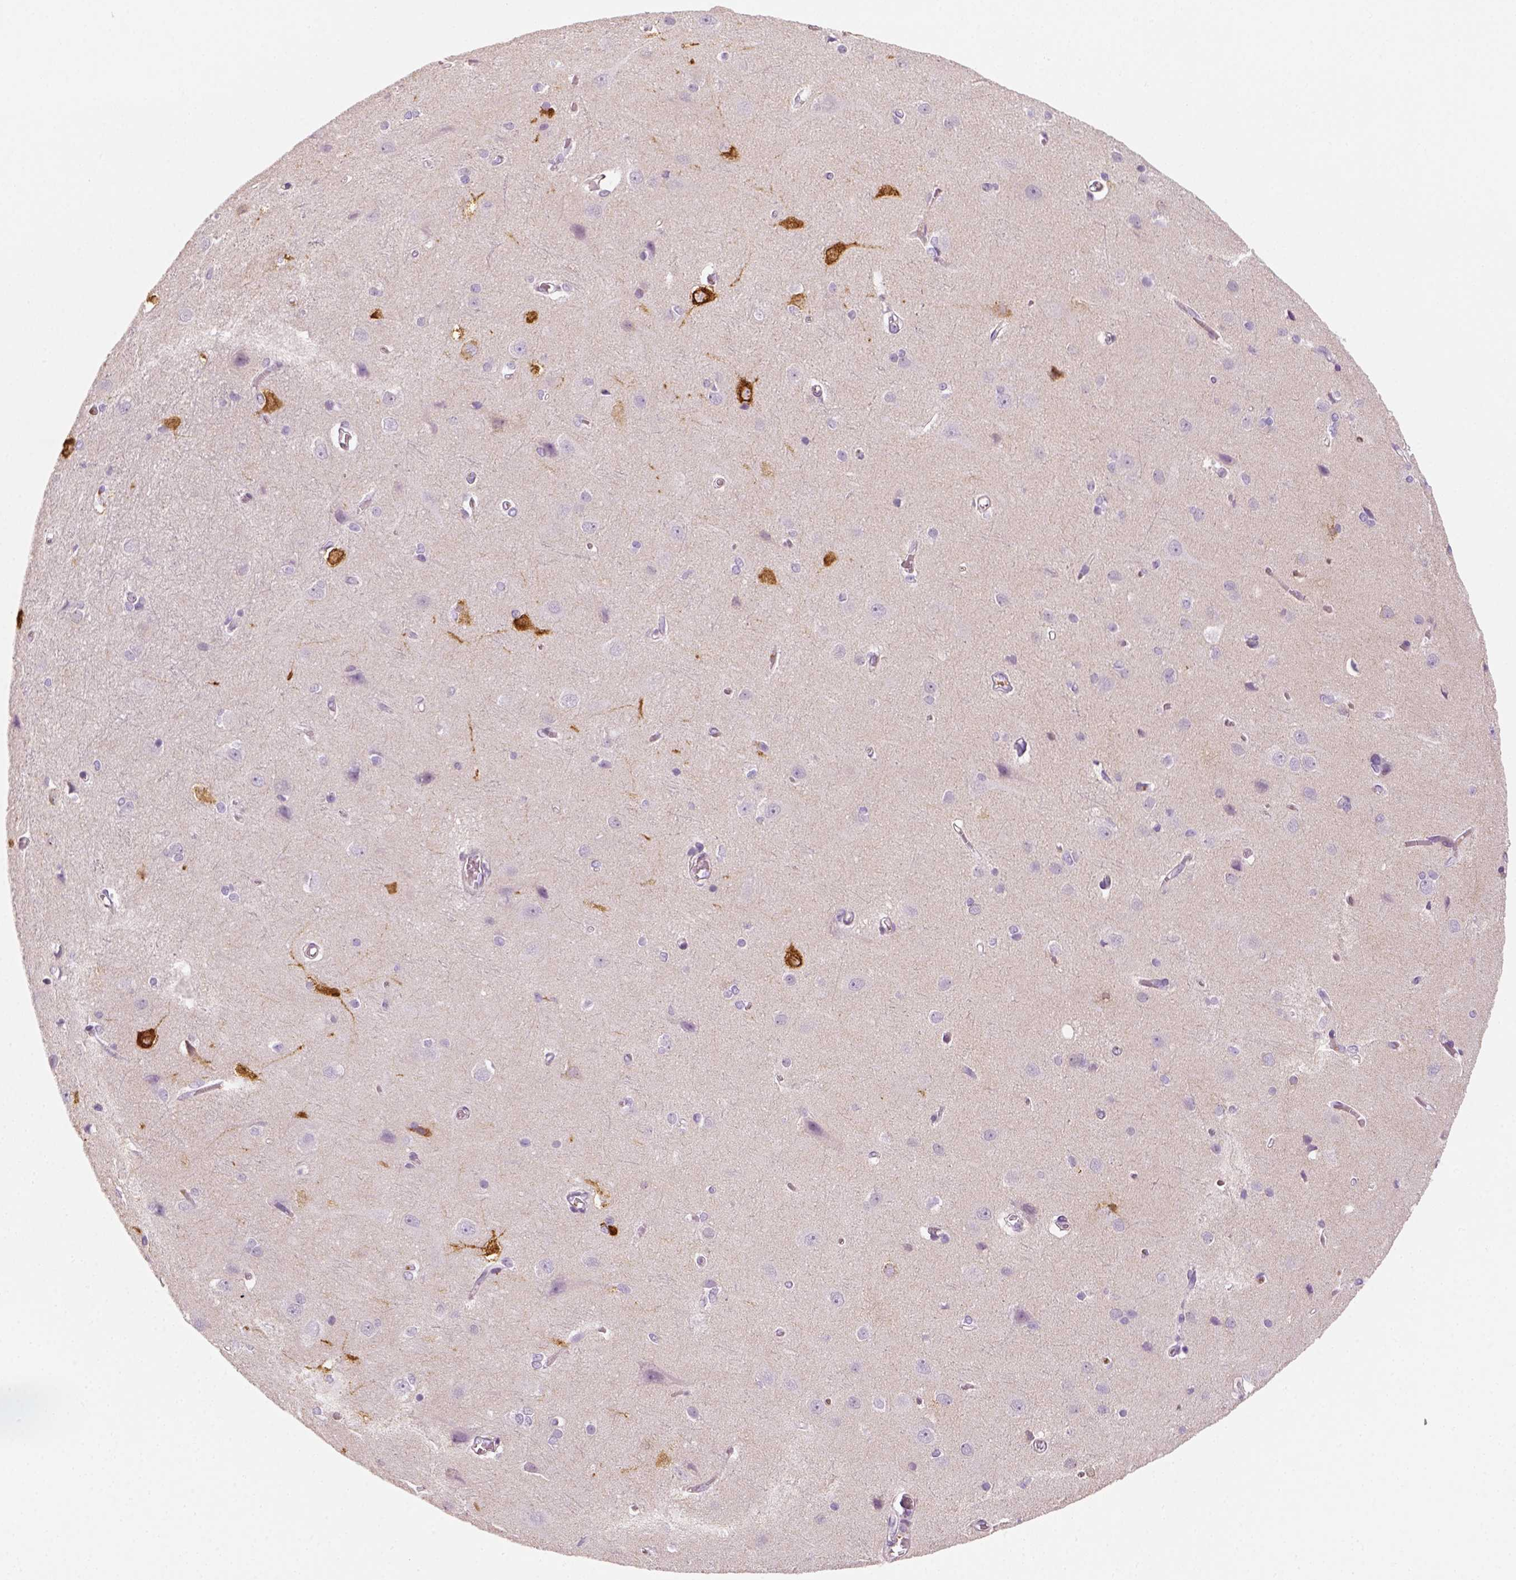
{"staining": {"intensity": "negative", "quantity": "none", "location": "none"}, "tissue": "cerebral cortex", "cell_type": "Endothelial cells", "image_type": "normal", "snomed": [{"axis": "morphology", "description": "Normal tissue, NOS"}, {"axis": "topography", "description": "Cerebral cortex"}], "caption": "Endothelial cells show no significant protein staining in unremarkable cerebral cortex. The staining is performed using DAB (3,3'-diaminobenzidine) brown chromogen with nuclei counter-stained in using hematoxylin.", "gene": "FAM163B", "patient": {"sex": "male", "age": 37}}